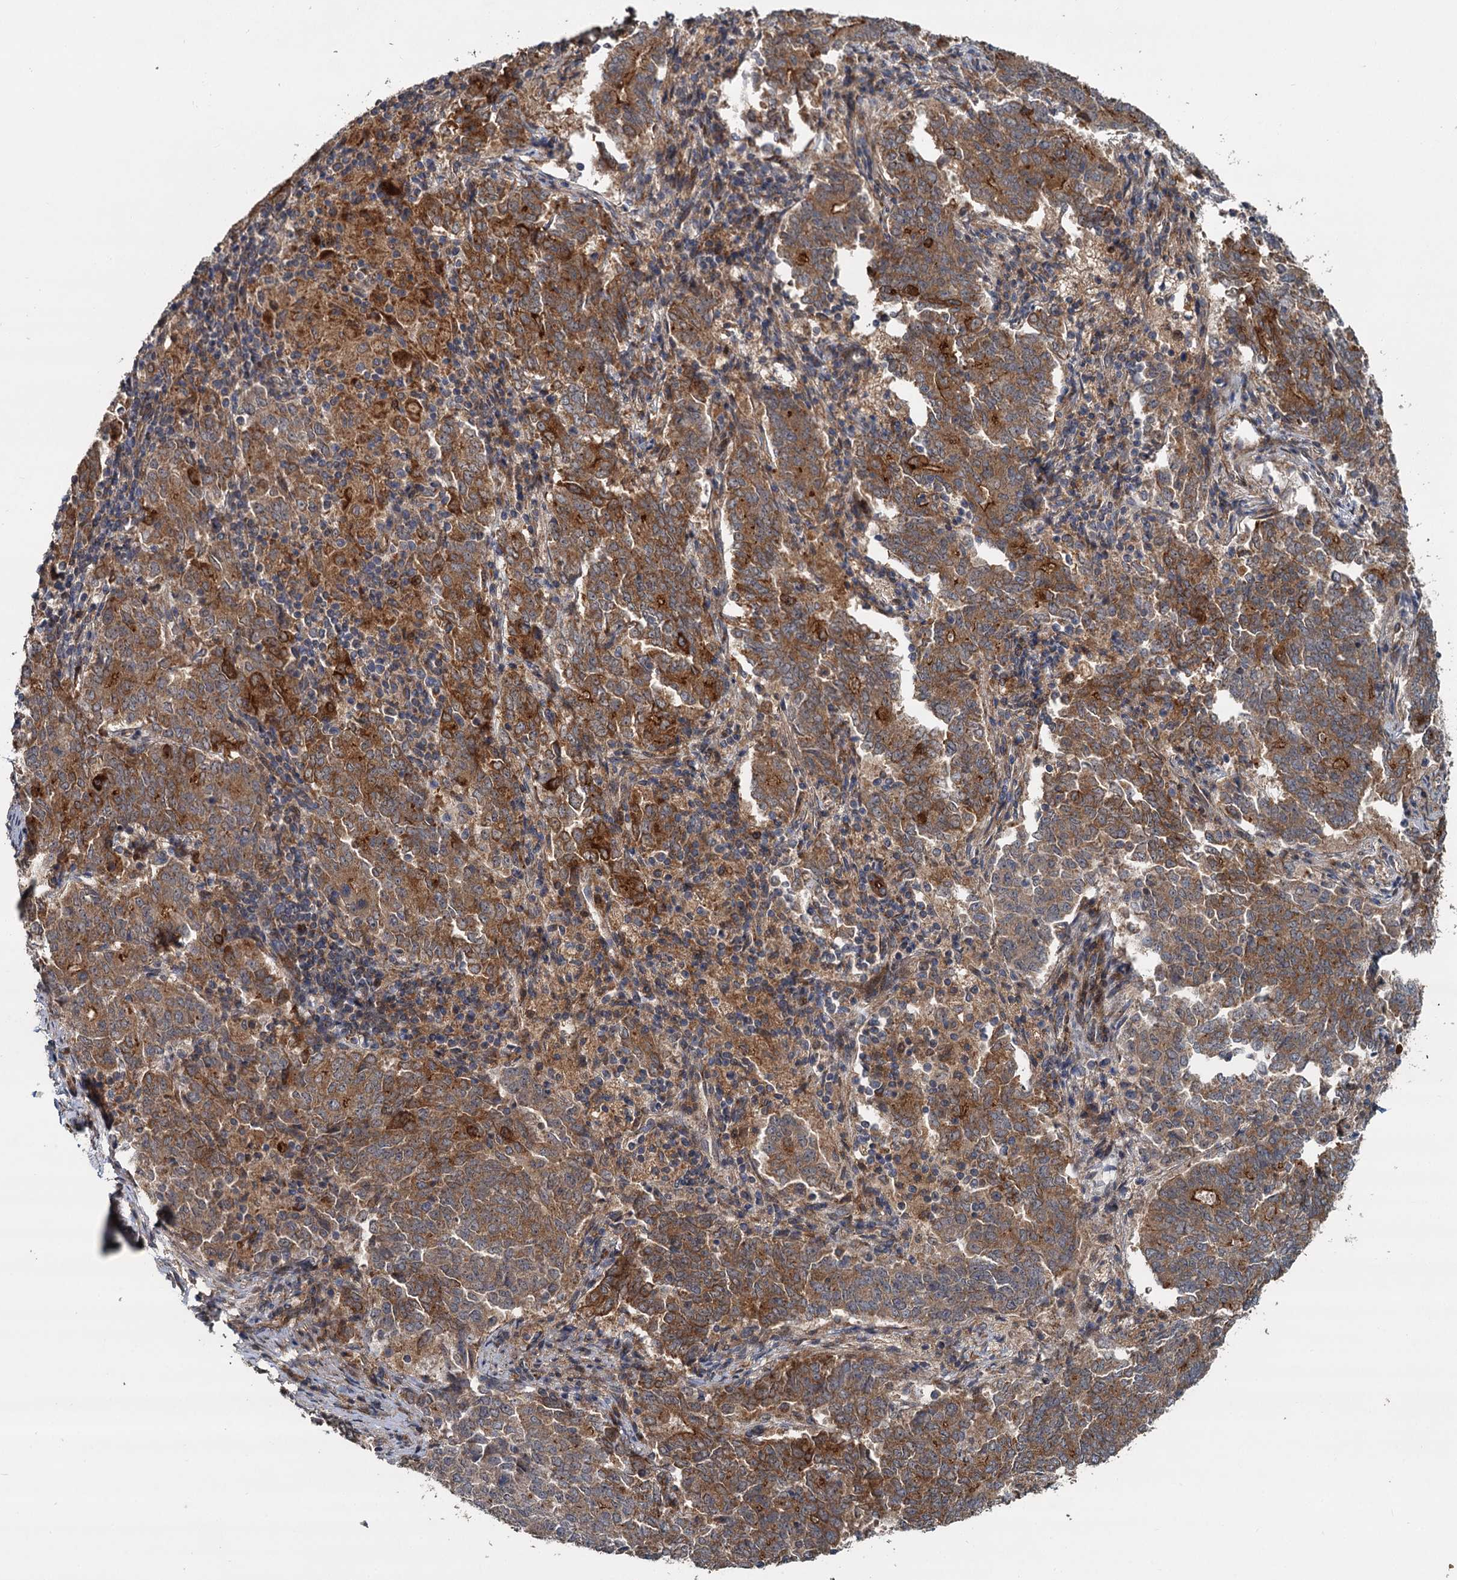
{"staining": {"intensity": "strong", "quantity": "25%-75%", "location": "cytoplasmic/membranous"}, "tissue": "endometrial cancer", "cell_type": "Tumor cells", "image_type": "cancer", "snomed": [{"axis": "morphology", "description": "Adenocarcinoma, NOS"}, {"axis": "topography", "description": "Endometrium"}], "caption": "Adenocarcinoma (endometrial) stained with a brown dye exhibits strong cytoplasmic/membranous positive positivity in approximately 25%-75% of tumor cells.", "gene": "LRRK2", "patient": {"sex": "female", "age": 80}}